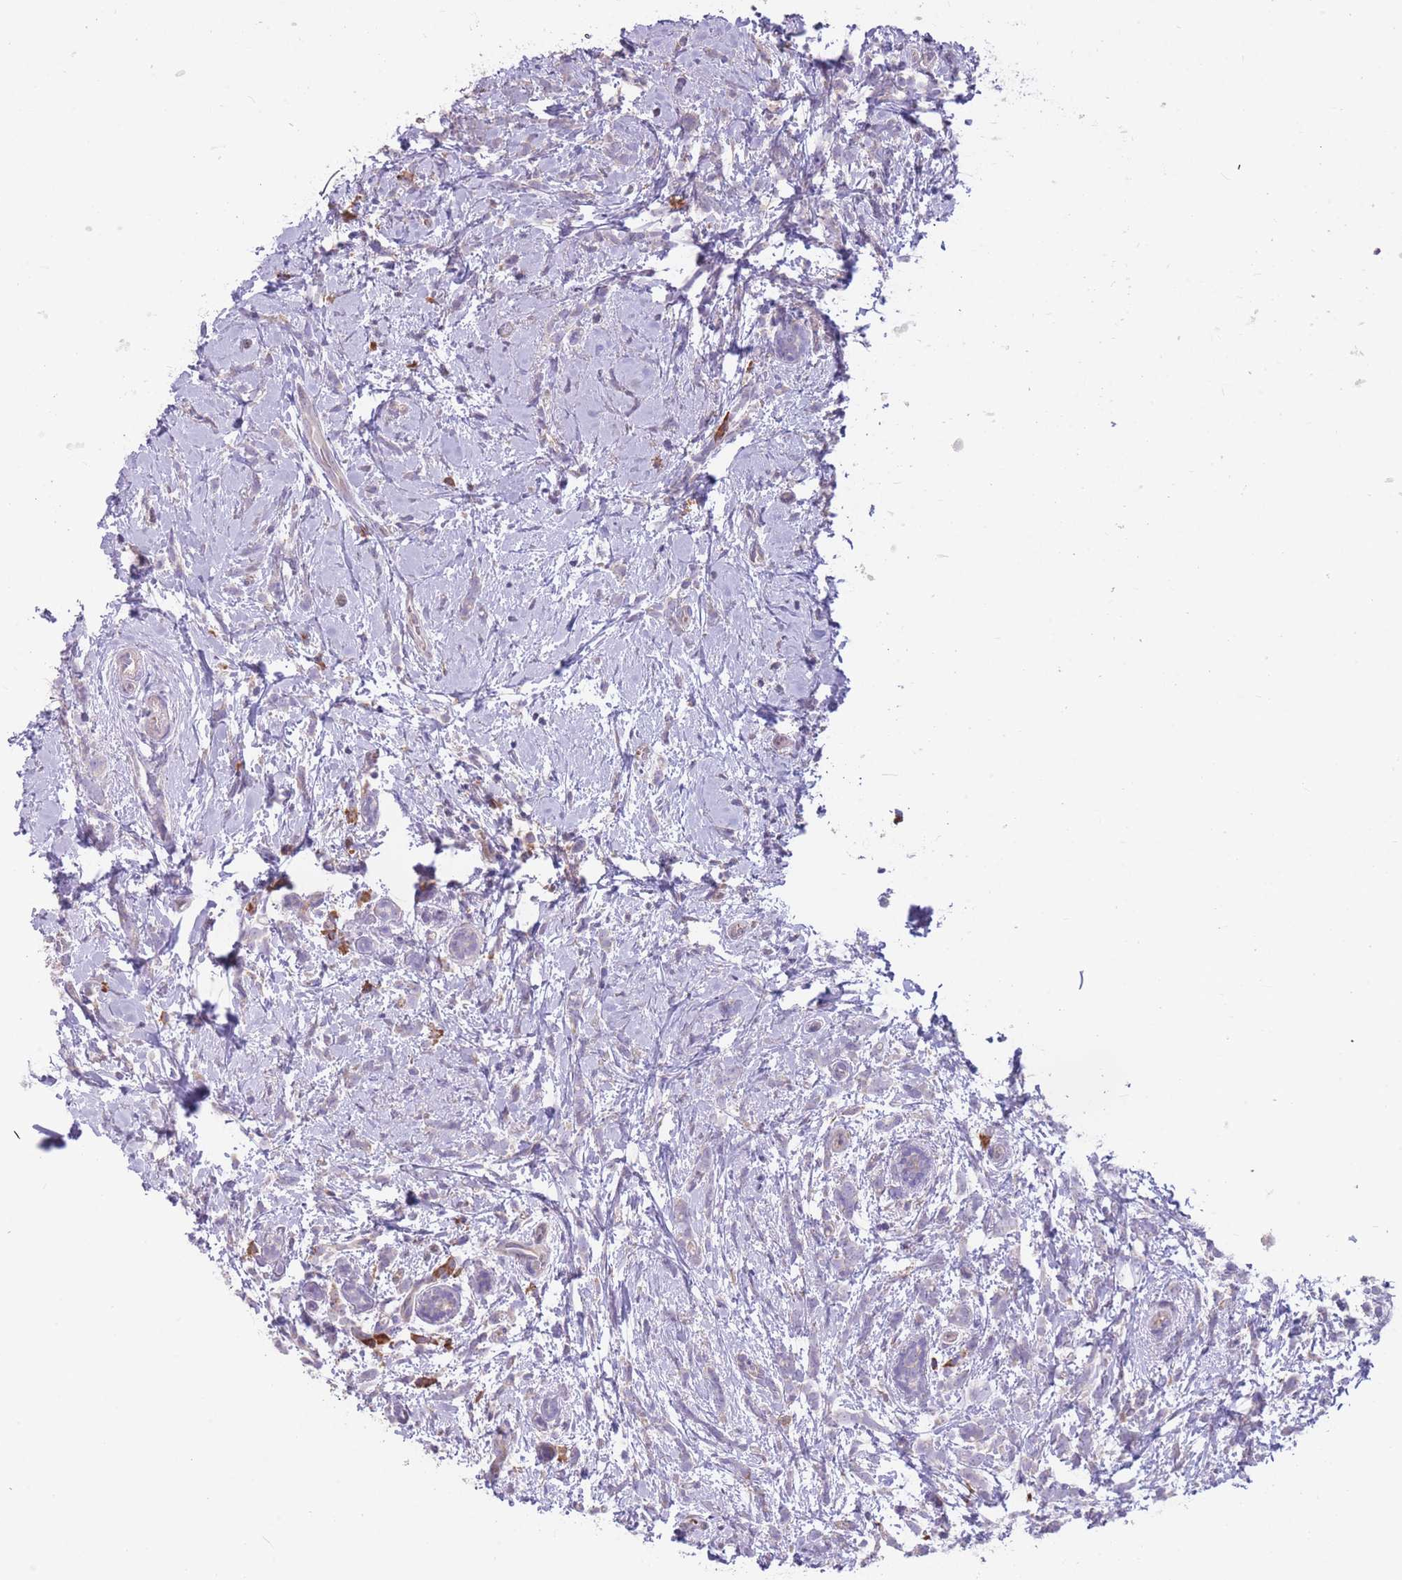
{"staining": {"intensity": "negative", "quantity": "none", "location": "none"}, "tissue": "breast cancer", "cell_type": "Tumor cells", "image_type": "cancer", "snomed": [{"axis": "morphology", "description": "Lobular carcinoma"}, {"axis": "topography", "description": "Breast"}], "caption": "Immunohistochemistry image of breast cancer (lobular carcinoma) stained for a protein (brown), which shows no expression in tumor cells. (Immunohistochemistry, brightfield microscopy, high magnification).", "gene": "TRAPPC5", "patient": {"sex": "female", "age": 58}}